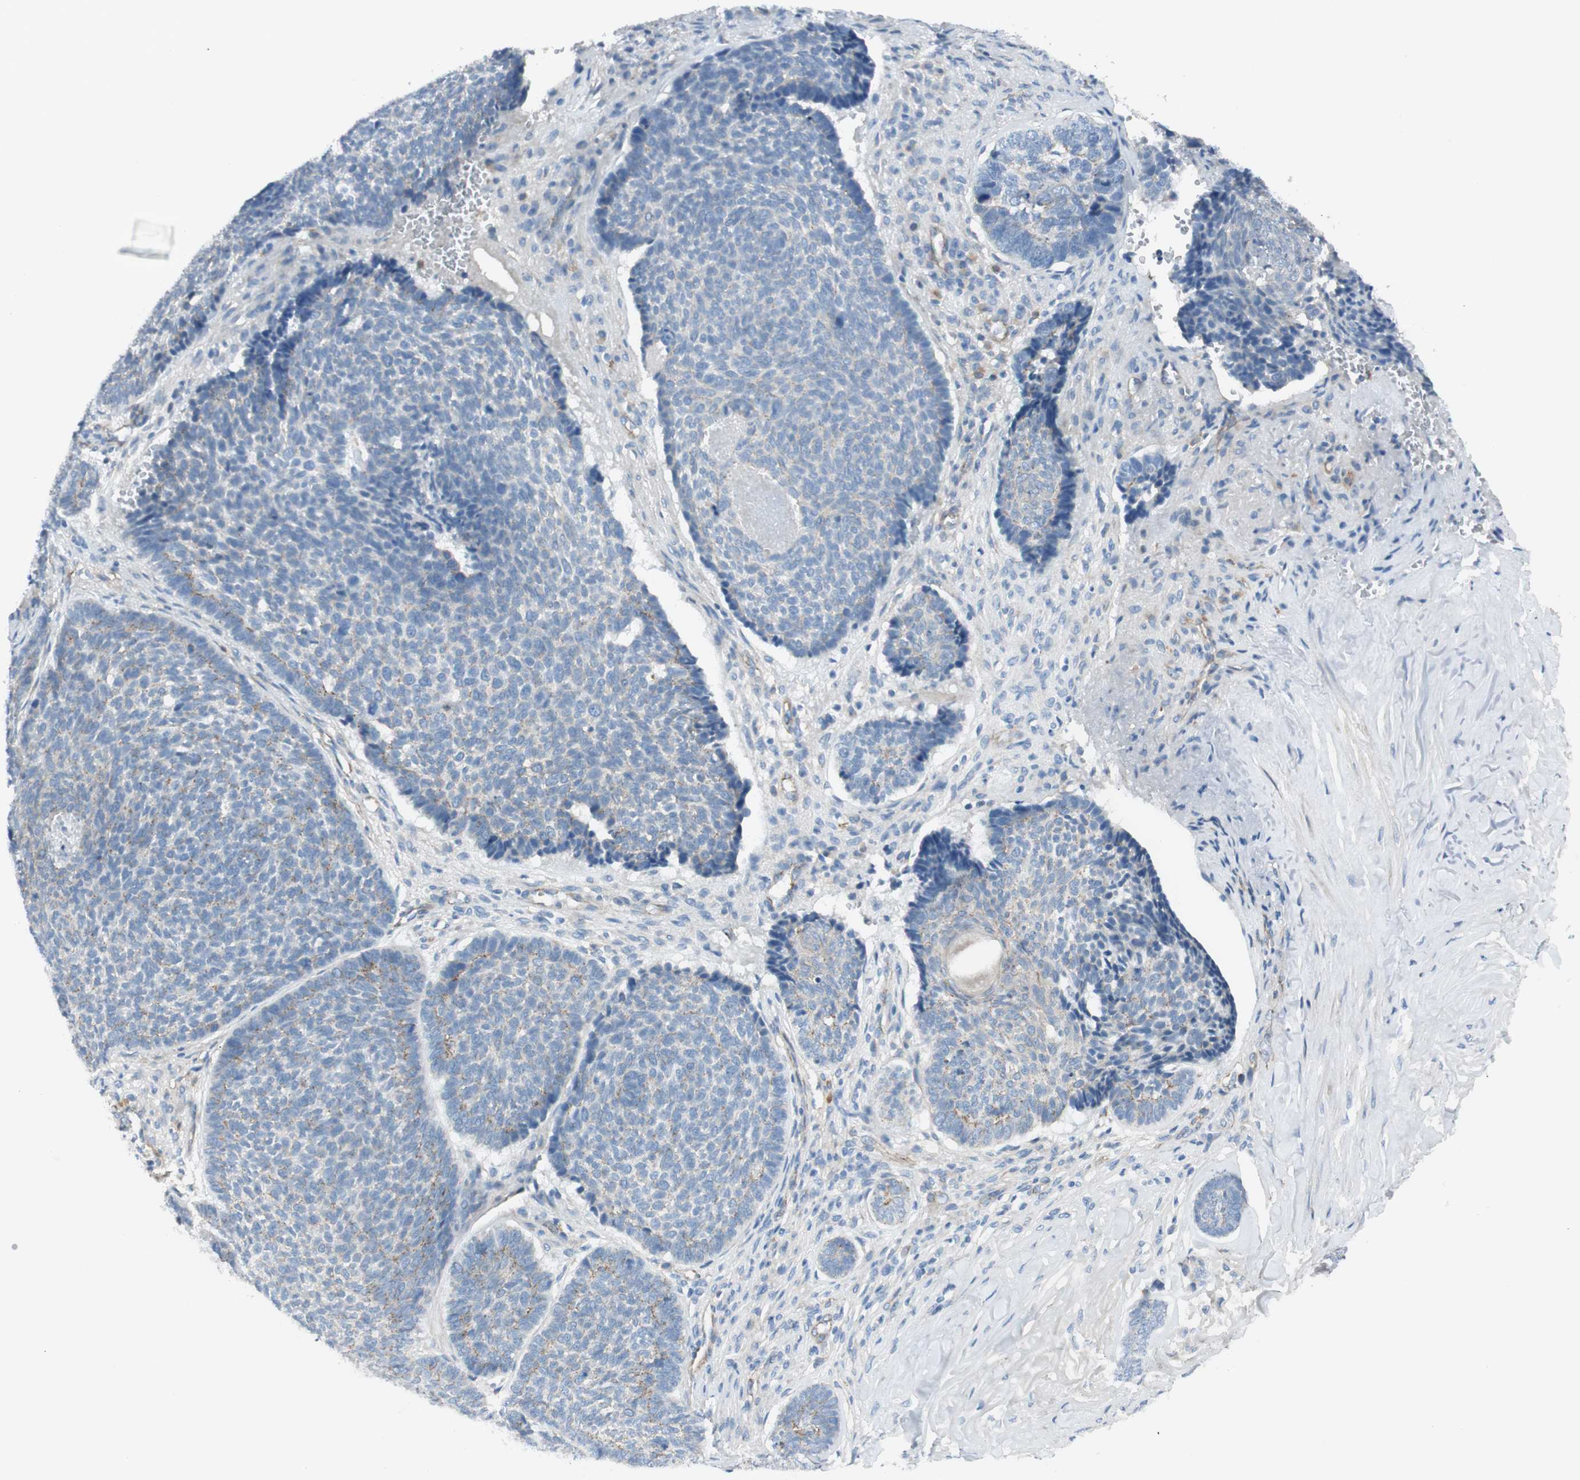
{"staining": {"intensity": "negative", "quantity": "none", "location": "none"}, "tissue": "skin cancer", "cell_type": "Tumor cells", "image_type": "cancer", "snomed": [{"axis": "morphology", "description": "Basal cell carcinoma"}, {"axis": "topography", "description": "Skin"}], "caption": "Skin cancer was stained to show a protein in brown. There is no significant staining in tumor cells. Brightfield microscopy of IHC stained with DAB (brown) and hematoxylin (blue), captured at high magnification.", "gene": "TJP1", "patient": {"sex": "male", "age": 84}}